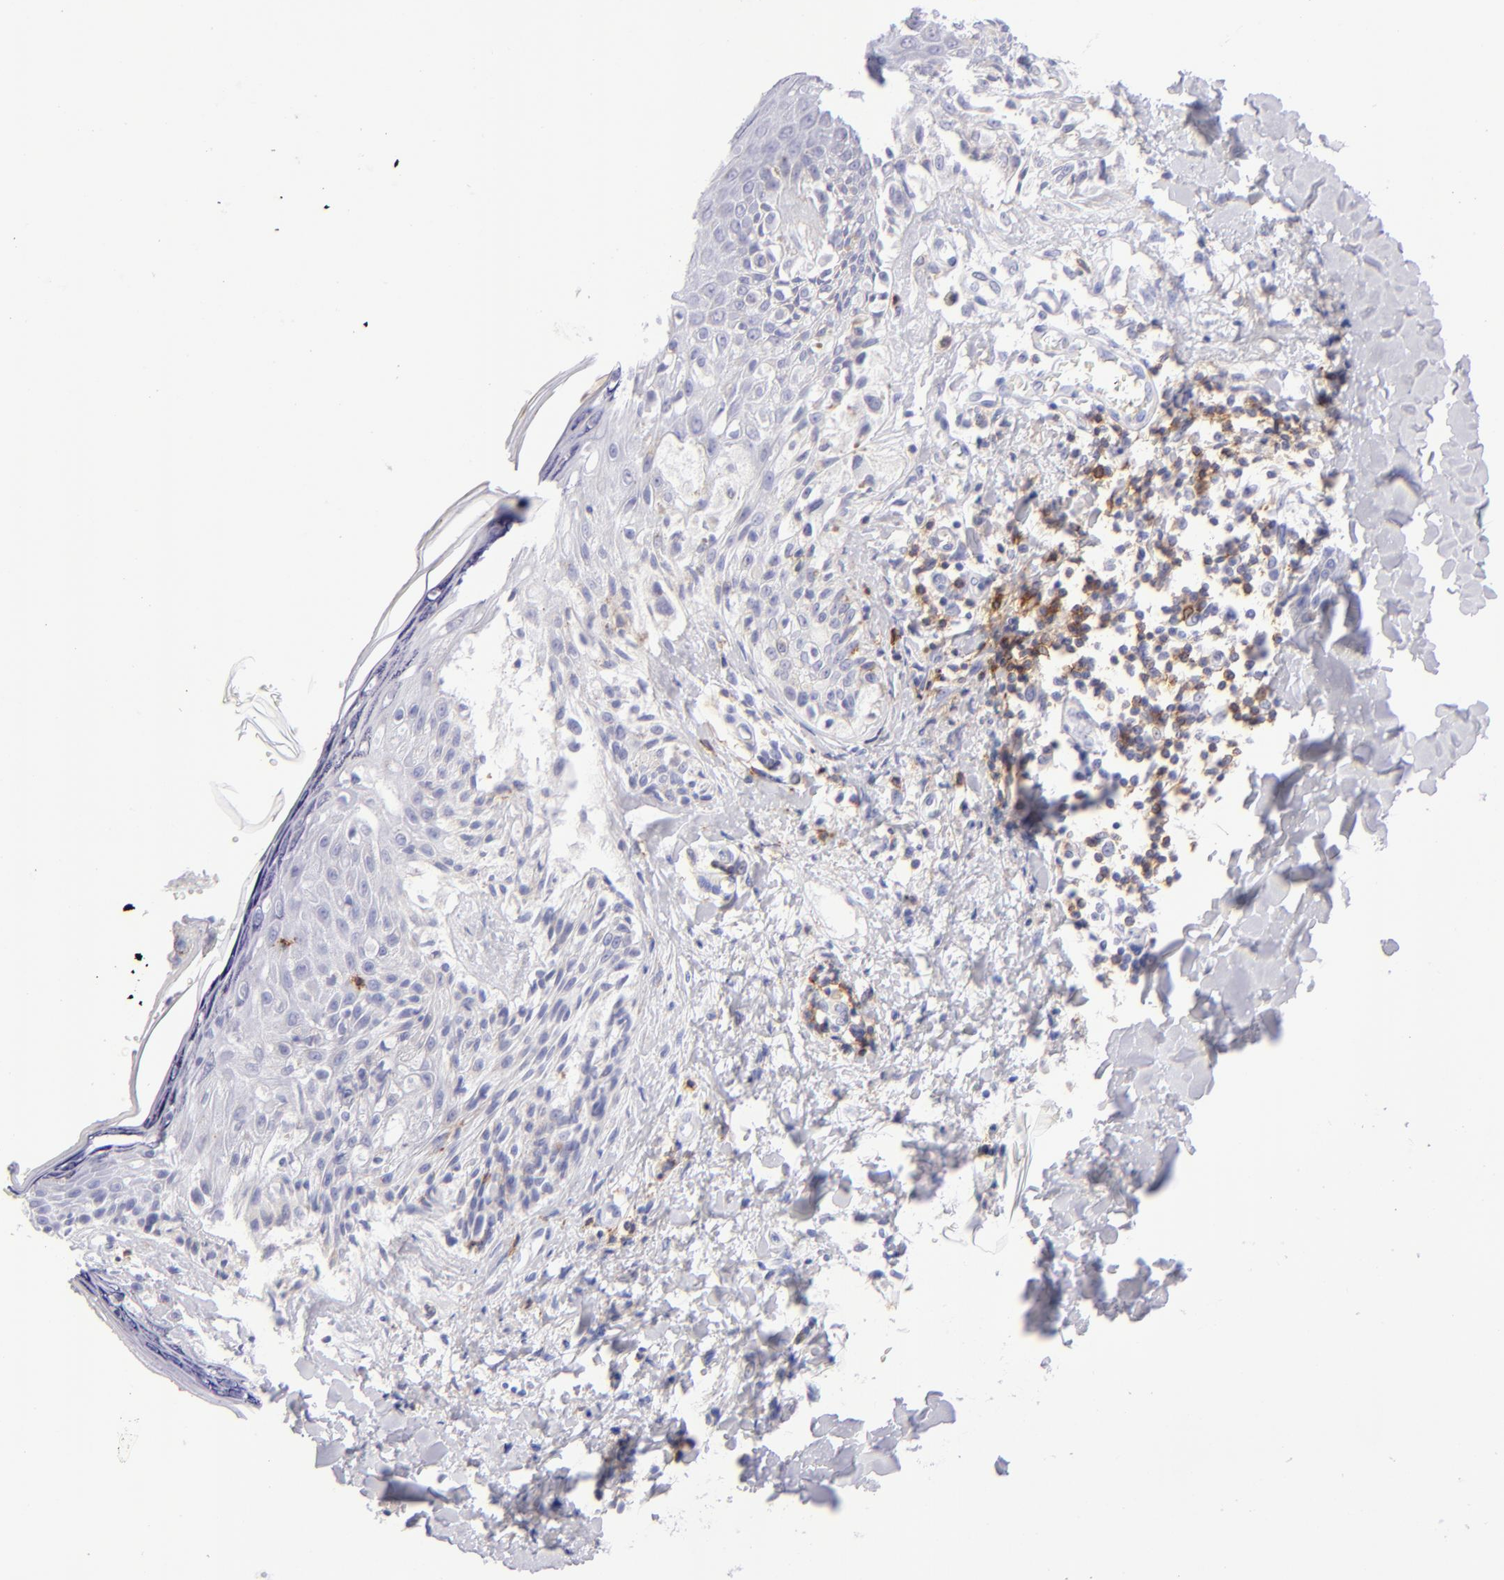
{"staining": {"intensity": "negative", "quantity": "none", "location": "none"}, "tissue": "melanoma", "cell_type": "Tumor cells", "image_type": "cancer", "snomed": [{"axis": "morphology", "description": "Malignant melanoma, NOS"}, {"axis": "topography", "description": "Skin"}], "caption": "High power microscopy micrograph of an immunohistochemistry micrograph of melanoma, revealing no significant positivity in tumor cells.", "gene": "CD69", "patient": {"sex": "female", "age": 82}}